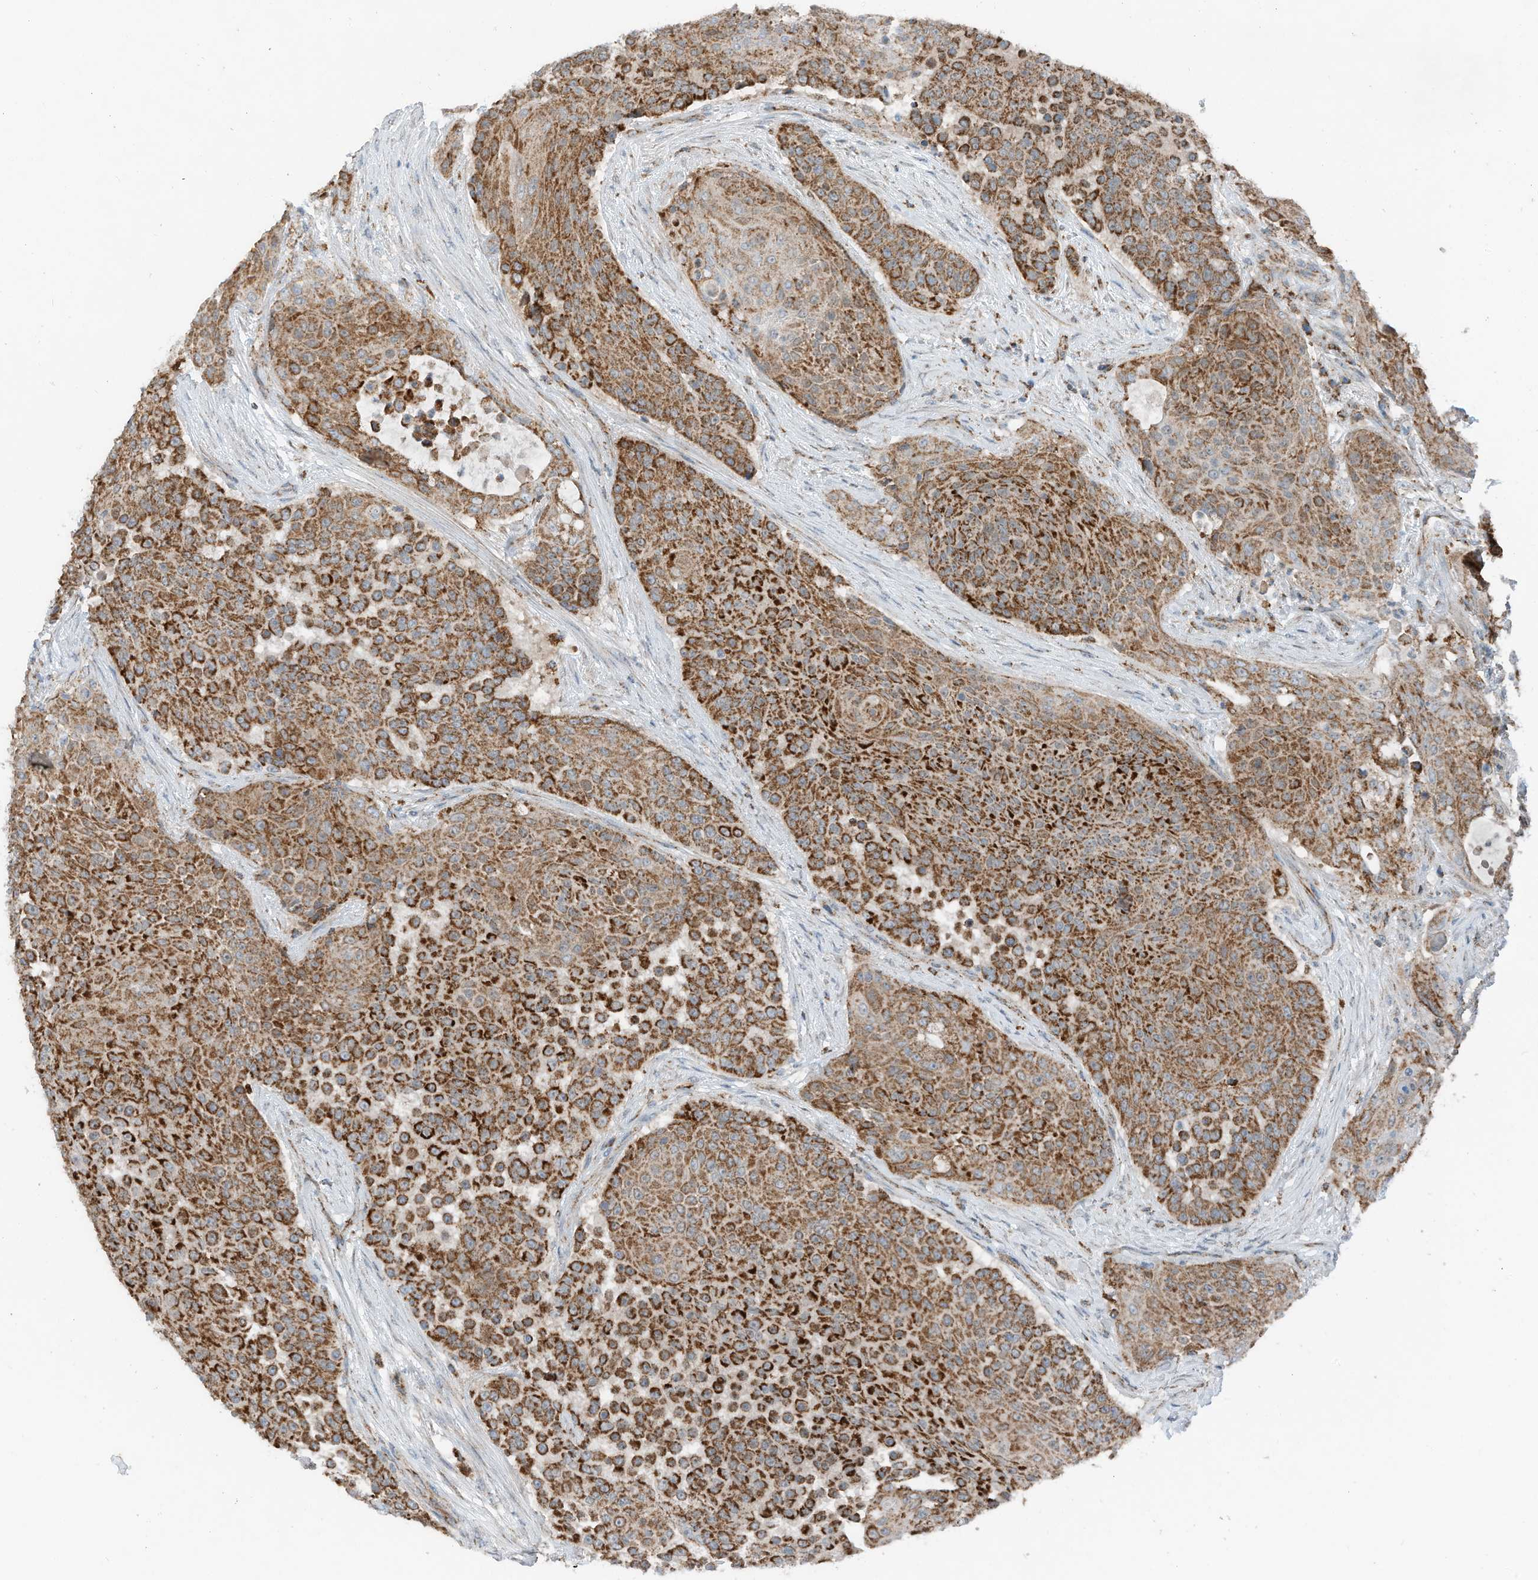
{"staining": {"intensity": "strong", "quantity": ">75%", "location": "cytoplasmic/membranous"}, "tissue": "urothelial cancer", "cell_type": "Tumor cells", "image_type": "cancer", "snomed": [{"axis": "morphology", "description": "Urothelial carcinoma, High grade"}, {"axis": "topography", "description": "Urinary bladder"}], "caption": "Immunohistochemistry of urothelial cancer displays high levels of strong cytoplasmic/membranous positivity in approximately >75% of tumor cells.", "gene": "RMND1", "patient": {"sex": "female", "age": 63}}